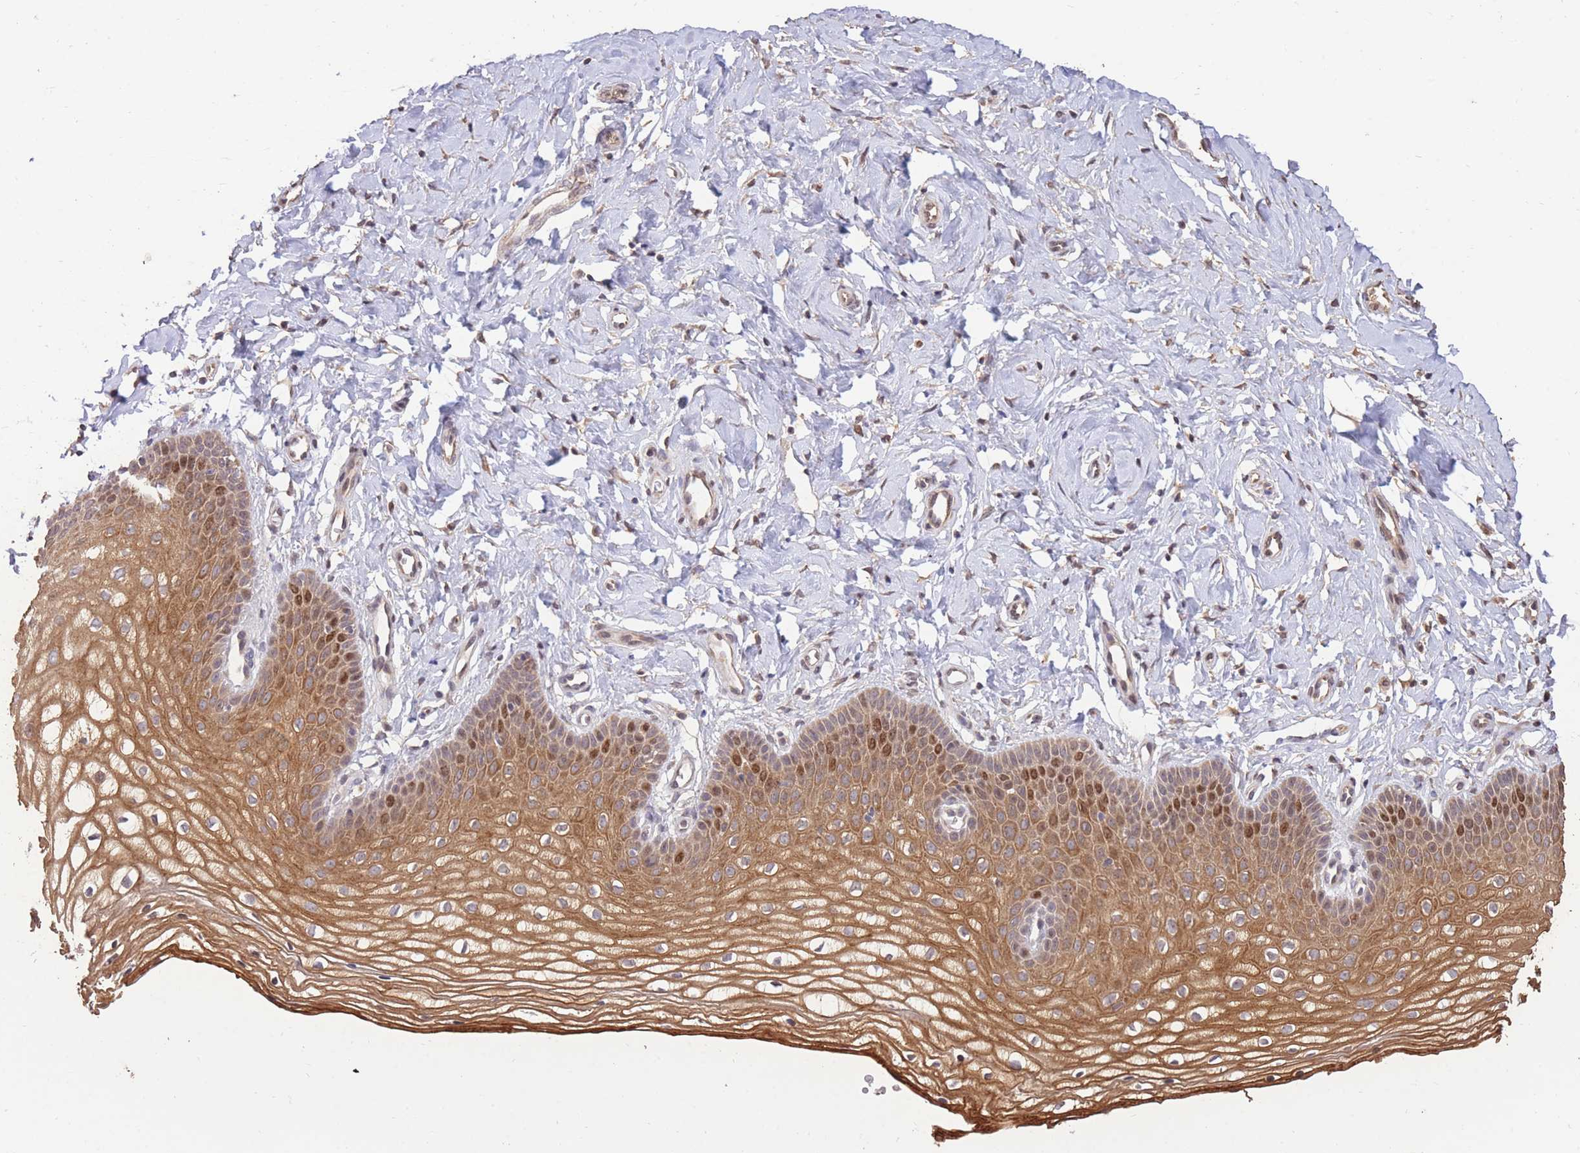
{"staining": {"intensity": "moderate", "quantity": ">75%", "location": "cytoplasmic/membranous,nuclear"}, "tissue": "vagina", "cell_type": "Squamous epithelial cells", "image_type": "normal", "snomed": [{"axis": "morphology", "description": "Normal tissue, NOS"}, {"axis": "topography", "description": "Vagina"}], "caption": "Protein expression analysis of benign human vagina reveals moderate cytoplasmic/membranous,nuclear expression in approximately >75% of squamous epithelial cells.", "gene": "RGS14", "patient": {"sex": "female", "age": 68}}